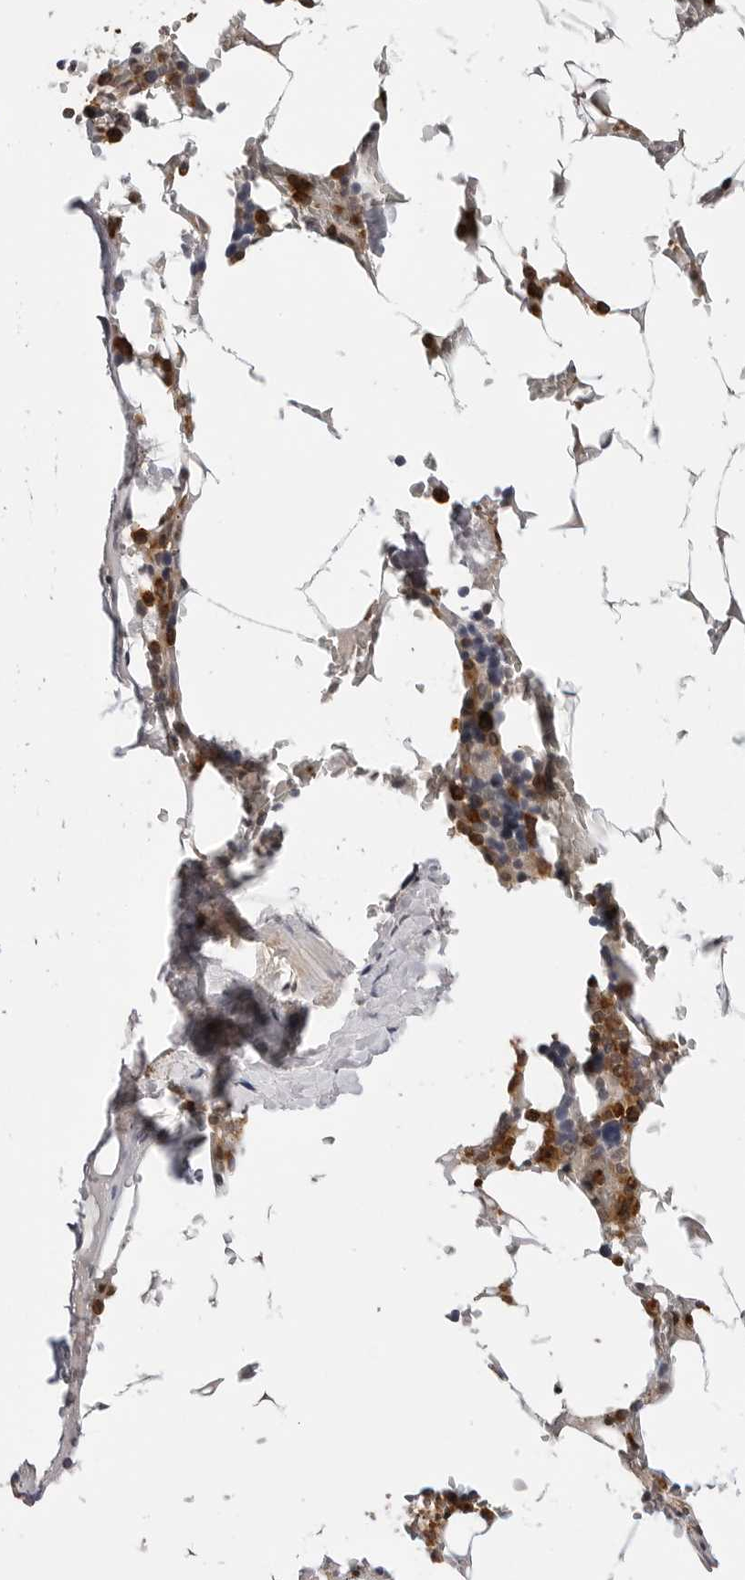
{"staining": {"intensity": "strong", "quantity": "25%-75%", "location": "cytoplasmic/membranous,nuclear"}, "tissue": "bone marrow", "cell_type": "Hematopoietic cells", "image_type": "normal", "snomed": [{"axis": "morphology", "description": "Normal tissue, NOS"}, {"axis": "topography", "description": "Bone marrow"}], "caption": "Bone marrow stained for a protein demonstrates strong cytoplasmic/membranous,nuclear positivity in hematopoietic cells. The staining is performed using DAB brown chromogen to label protein expression. The nuclei are counter-stained blue using hematoxylin.", "gene": "TRMT13", "patient": {"sex": "male", "age": 70}}